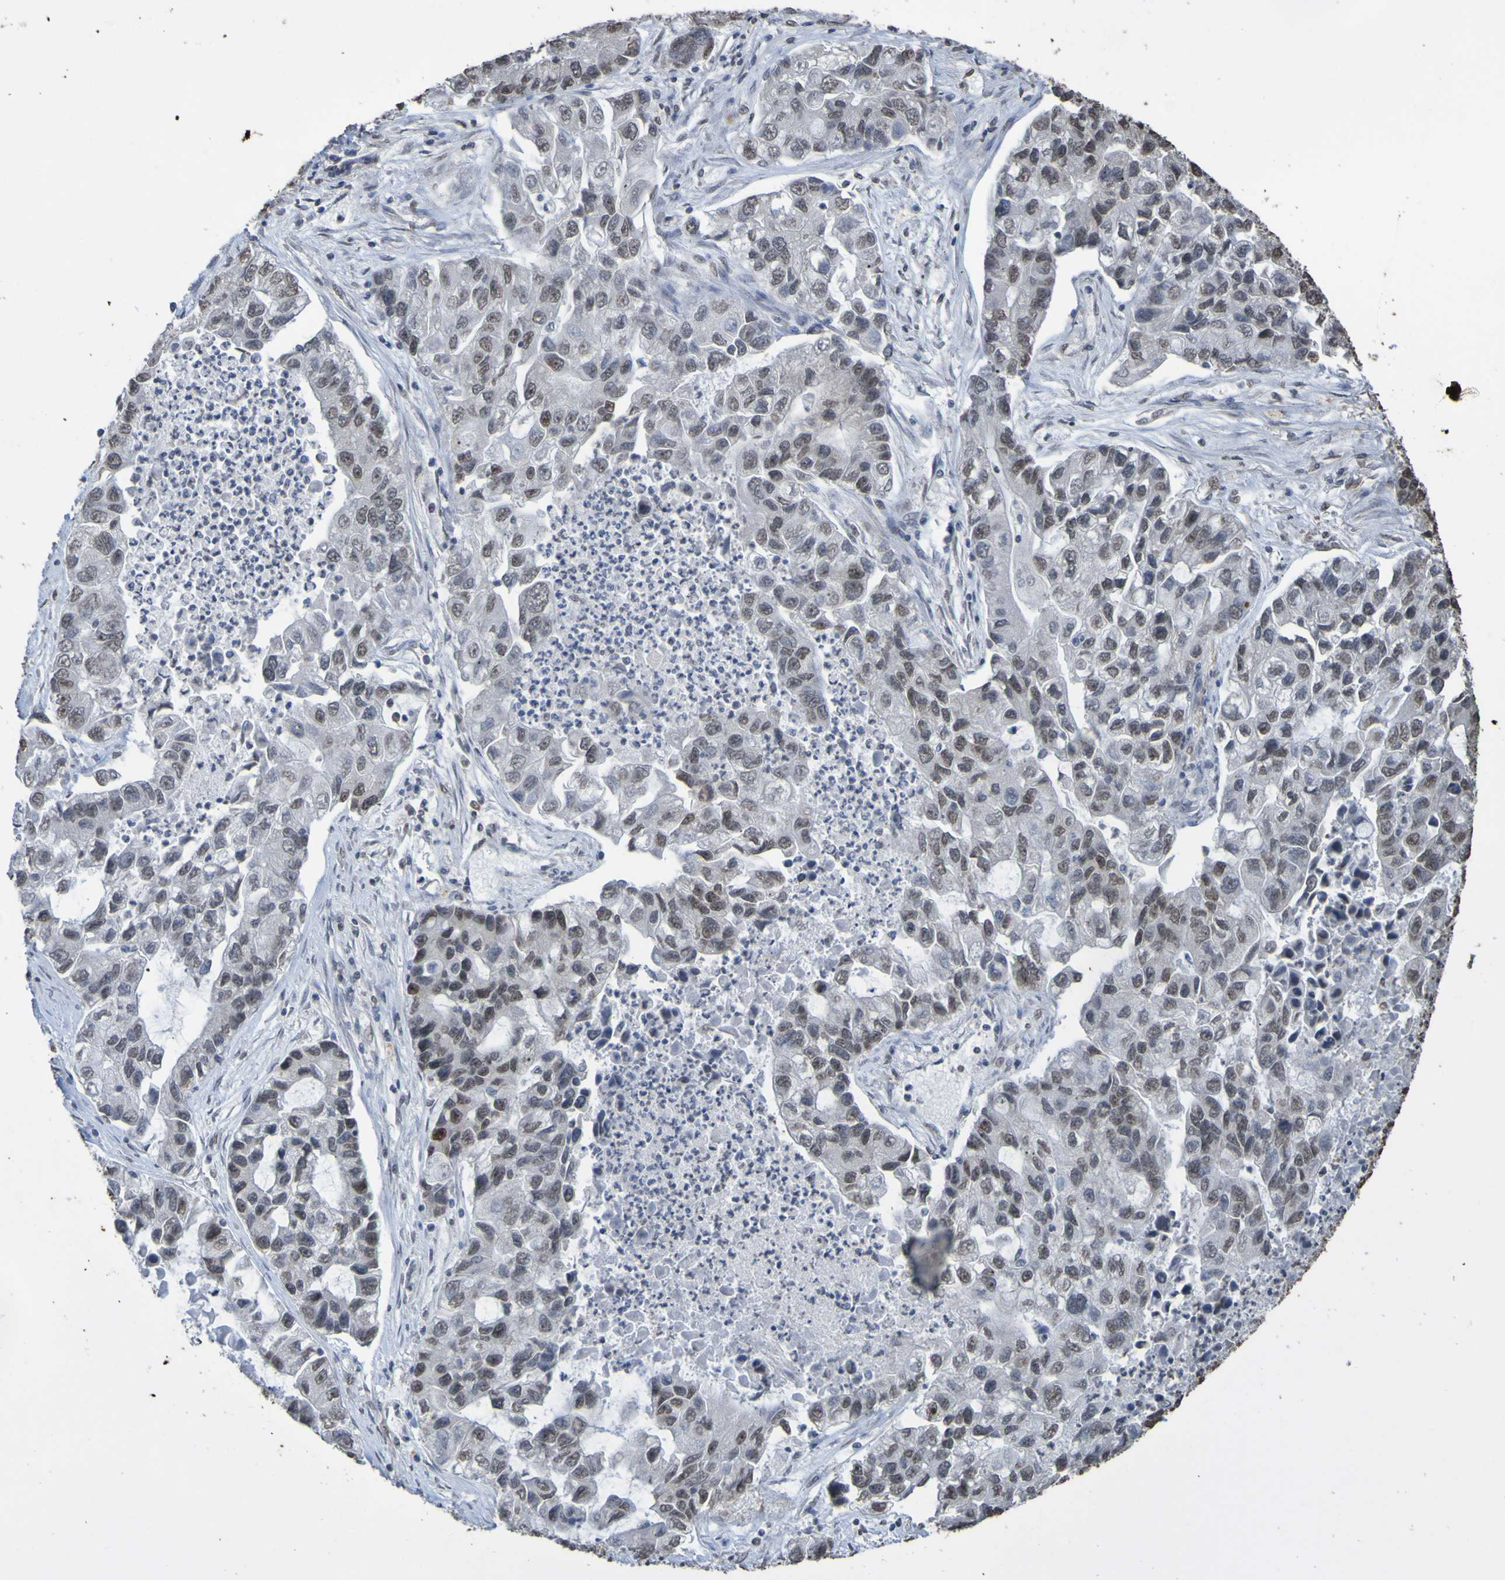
{"staining": {"intensity": "weak", "quantity": "25%-75%", "location": "nuclear"}, "tissue": "lung cancer", "cell_type": "Tumor cells", "image_type": "cancer", "snomed": [{"axis": "morphology", "description": "Adenocarcinoma, NOS"}, {"axis": "topography", "description": "Lung"}], "caption": "Protein analysis of lung cancer (adenocarcinoma) tissue demonstrates weak nuclear expression in about 25%-75% of tumor cells. The staining was performed using DAB to visualize the protein expression in brown, while the nuclei were stained in blue with hematoxylin (Magnification: 20x).", "gene": "ALKBH2", "patient": {"sex": "female", "age": 51}}